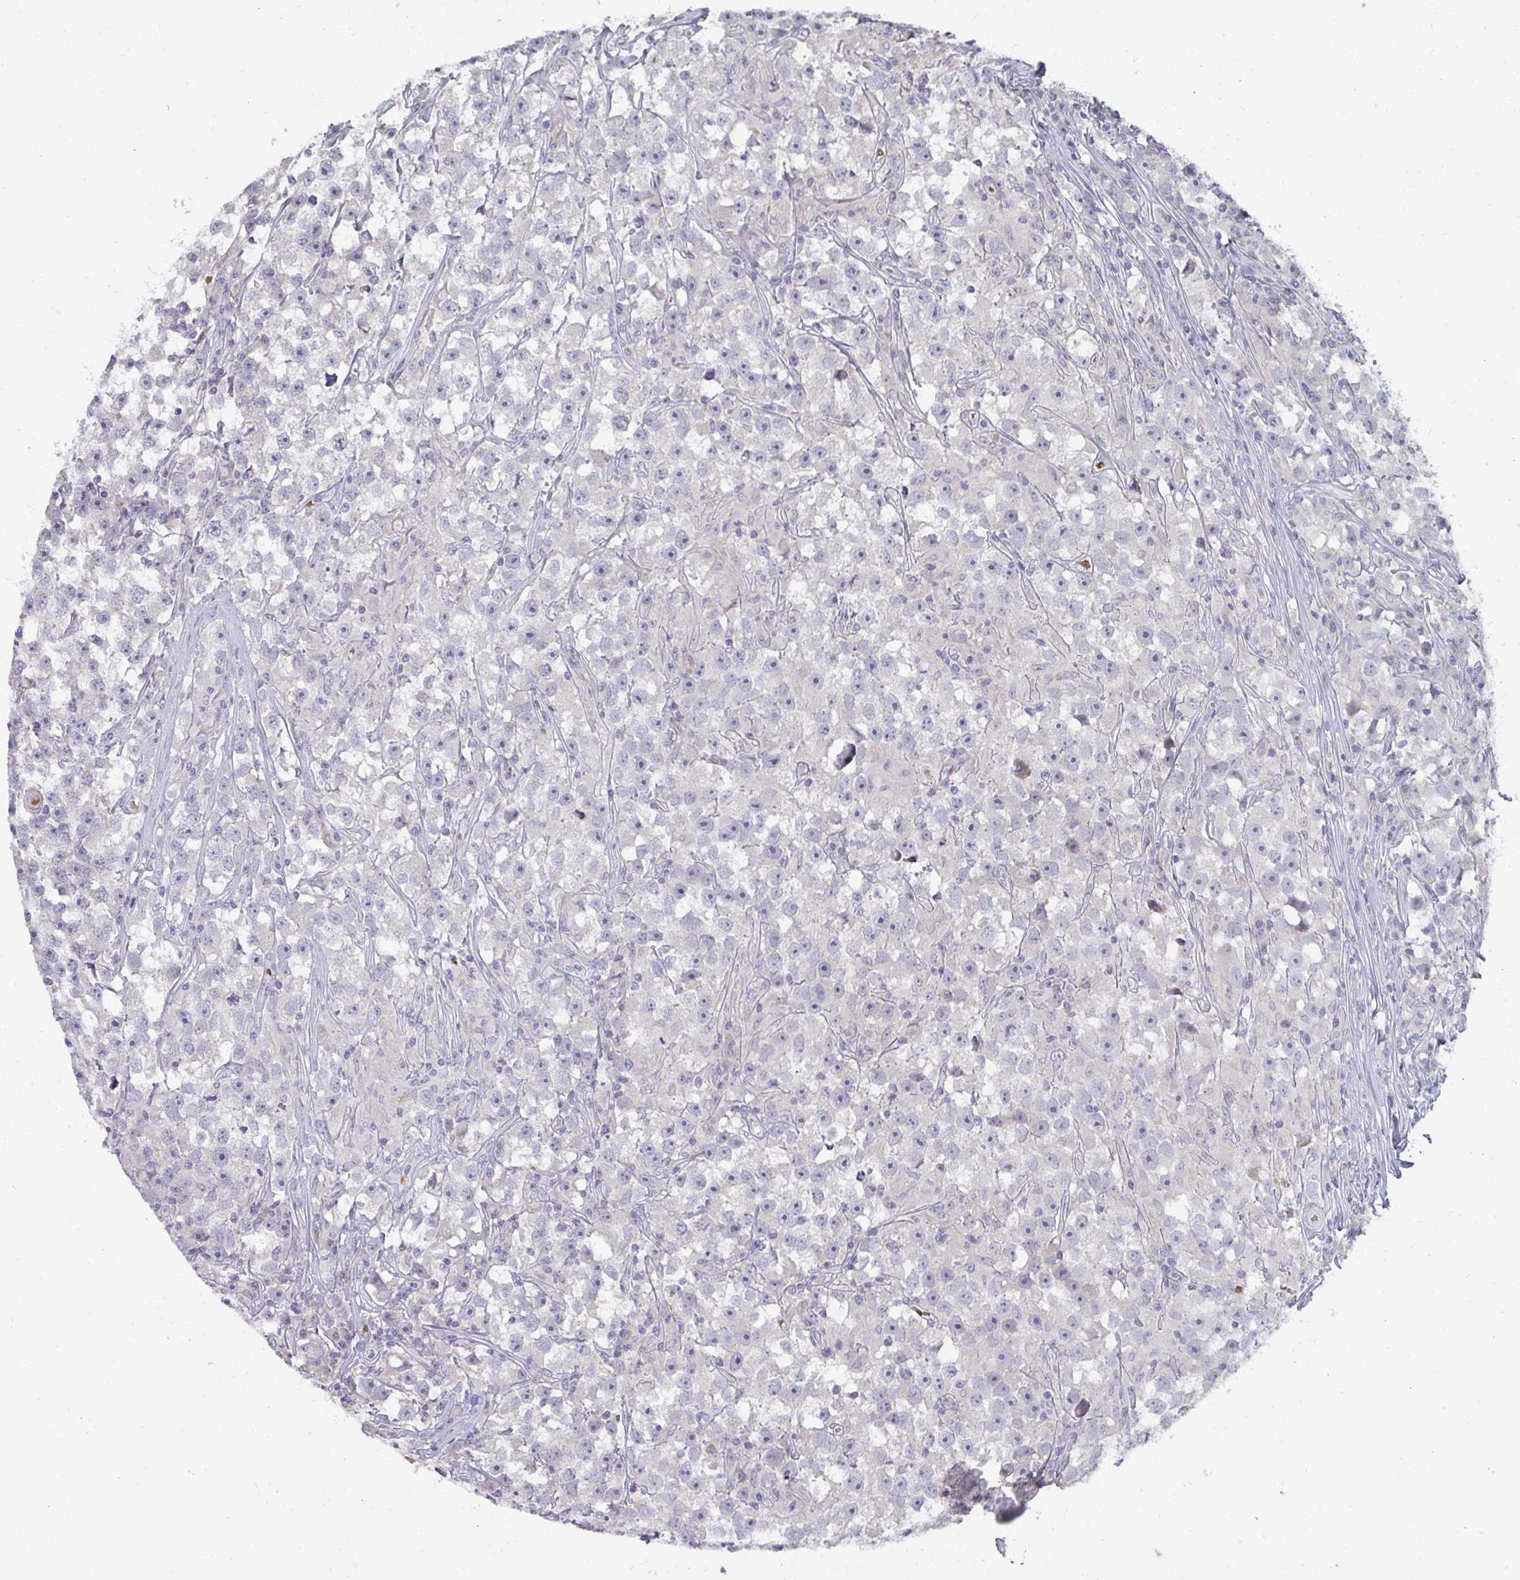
{"staining": {"intensity": "negative", "quantity": "none", "location": "none"}, "tissue": "testis cancer", "cell_type": "Tumor cells", "image_type": "cancer", "snomed": [{"axis": "morphology", "description": "Seminoma, NOS"}, {"axis": "topography", "description": "Testis"}], "caption": "Immunohistochemistry of testis seminoma reveals no expression in tumor cells.", "gene": "SHB", "patient": {"sex": "male", "age": 33}}